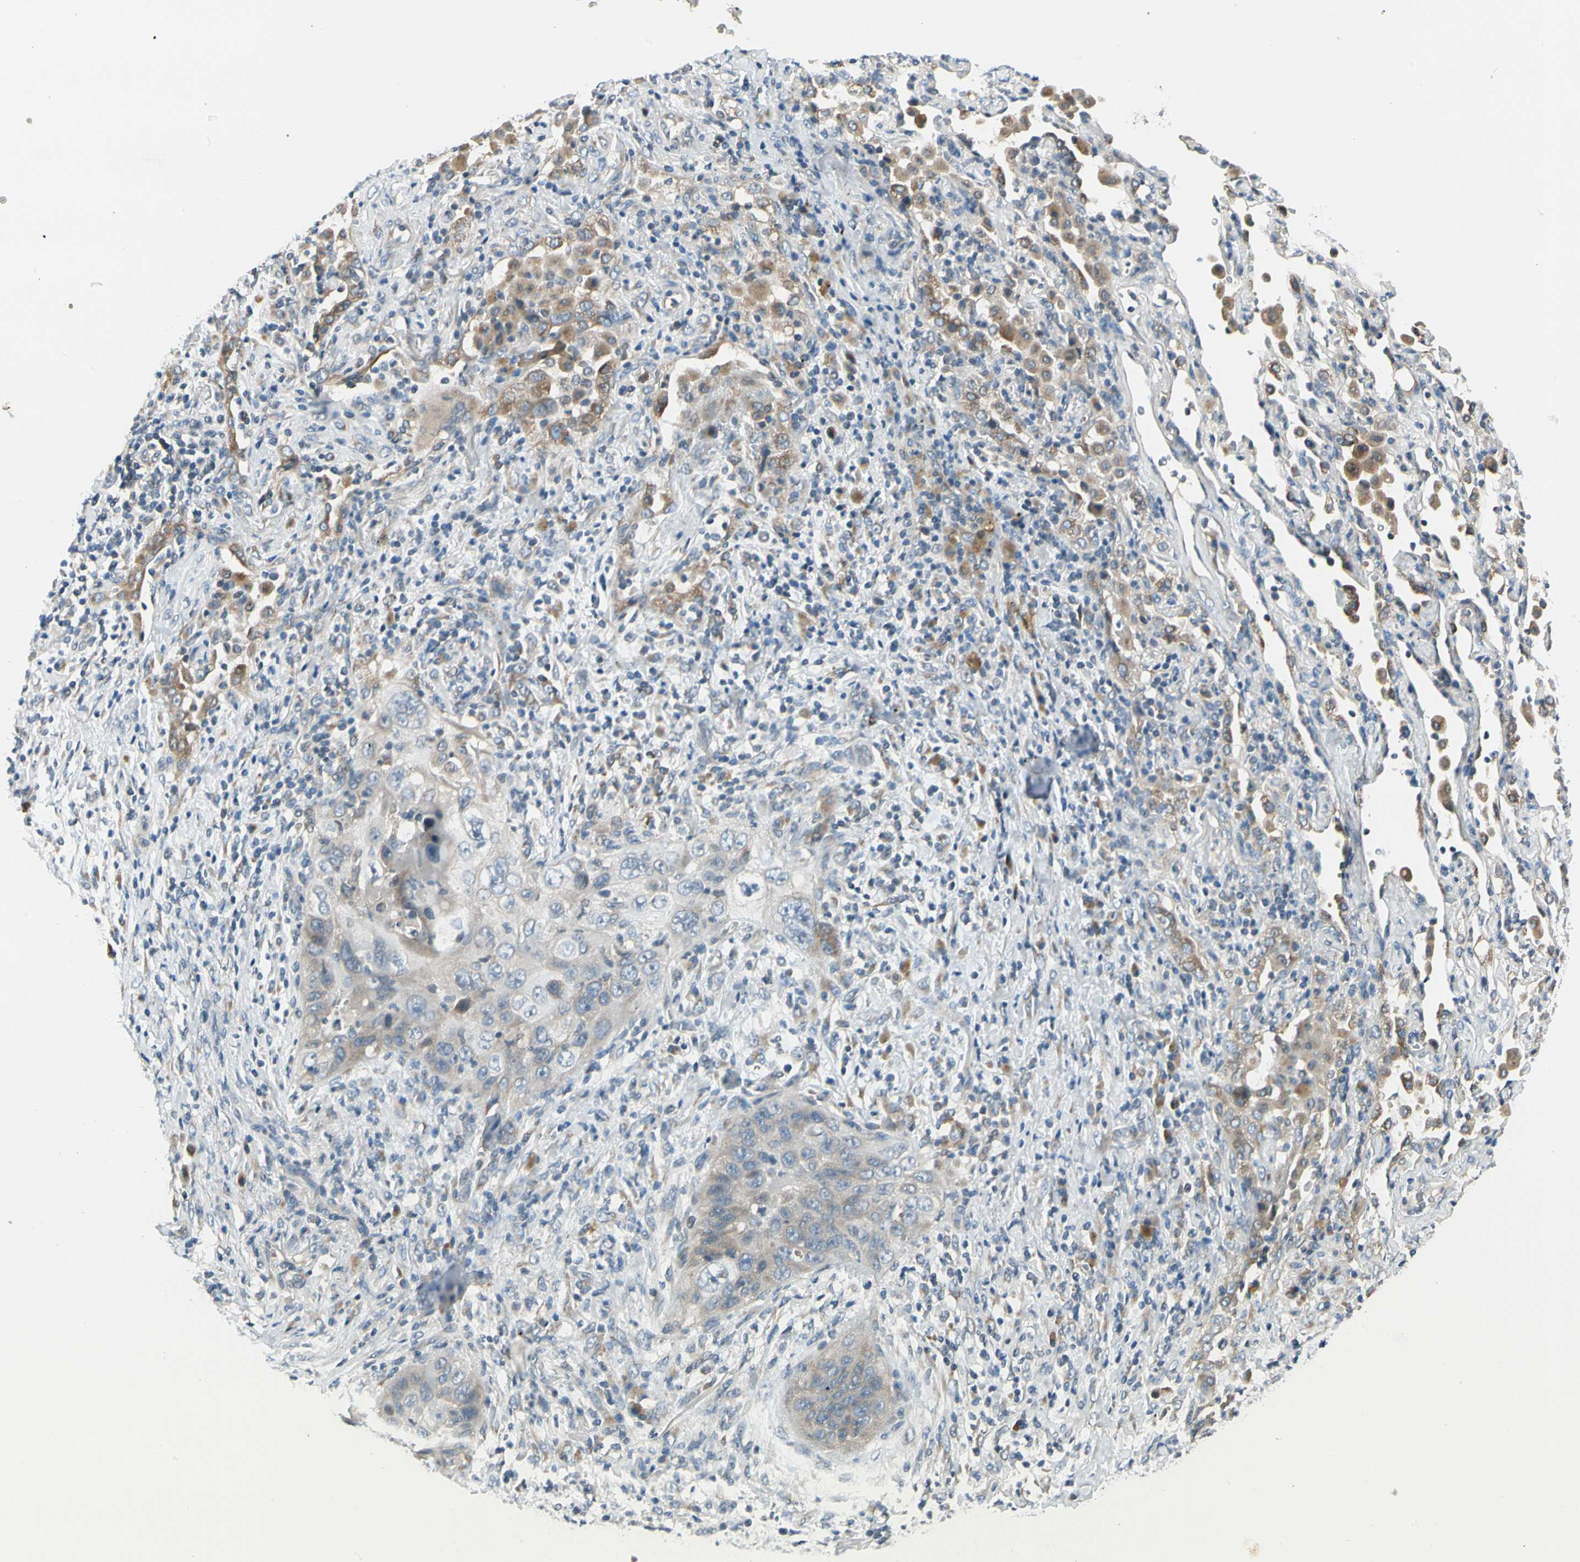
{"staining": {"intensity": "weak", "quantity": "25%-75%", "location": "cytoplasmic/membranous"}, "tissue": "lung cancer", "cell_type": "Tumor cells", "image_type": "cancer", "snomed": [{"axis": "morphology", "description": "Squamous cell carcinoma, NOS"}, {"axis": "topography", "description": "Lung"}], "caption": "Protein positivity by immunohistochemistry exhibits weak cytoplasmic/membranous staining in about 25%-75% of tumor cells in lung cancer (squamous cell carcinoma). The protein is shown in brown color, while the nuclei are stained blue.", "gene": "BNIP1", "patient": {"sex": "female", "age": 67}}